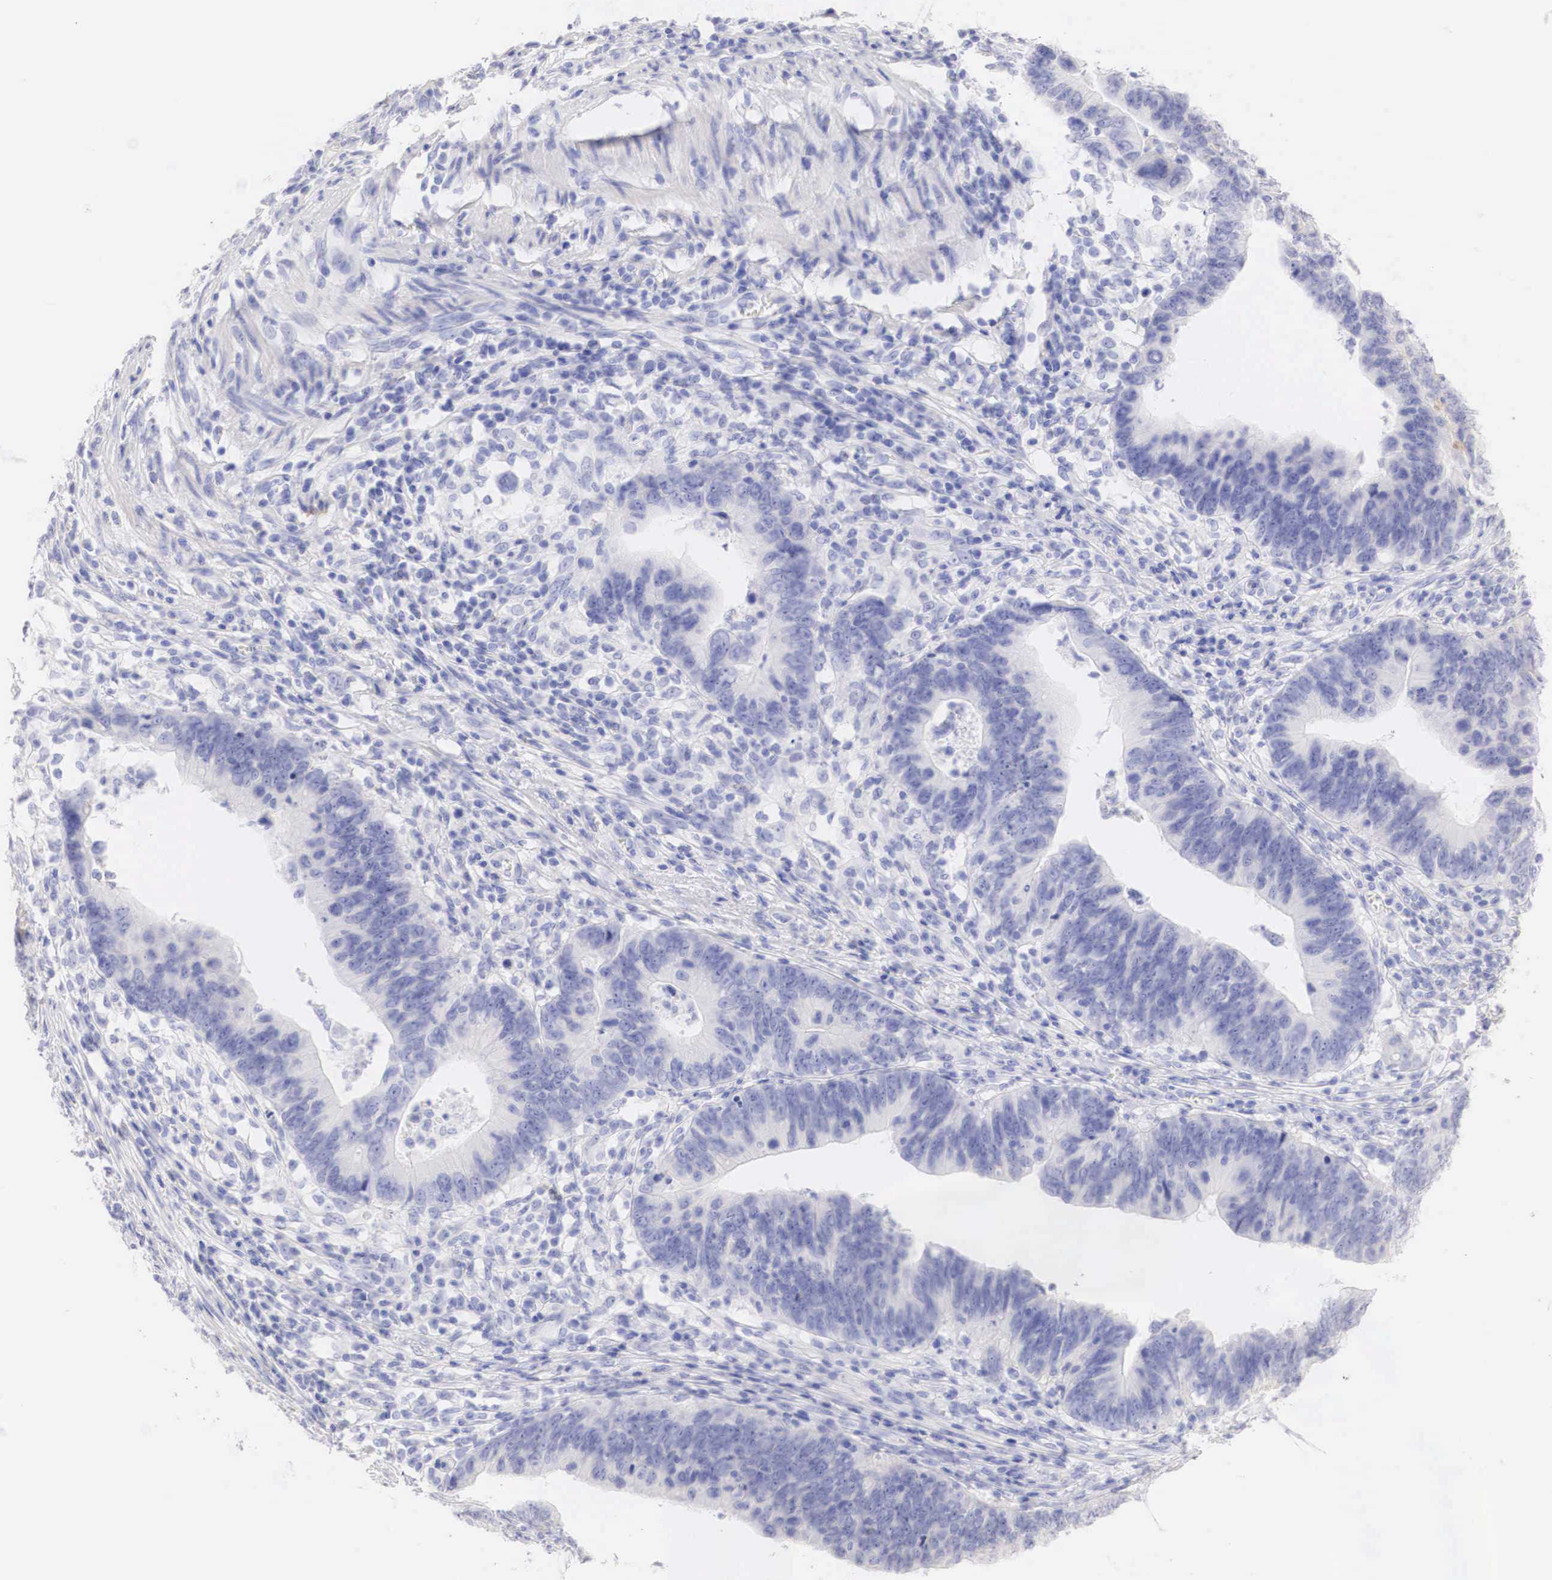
{"staining": {"intensity": "weak", "quantity": "<25%", "location": "cytoplasmic/membranous"}, "tissue": "colorectal cancer", "cell_type": "Tumor cells", "image_type": "cancer", "snomed": [{"axis": "morphology", "description": "Adenocarcinoma, NOS"}, {"axis": "topography", "description": "Colon"}], "caption": "The IHC image has no significant expression in tumor cells of adenocarcinoma (colorectal) tissue.", "gene": "ERBB2", "patient": {"sex": "female", "age": 78}}